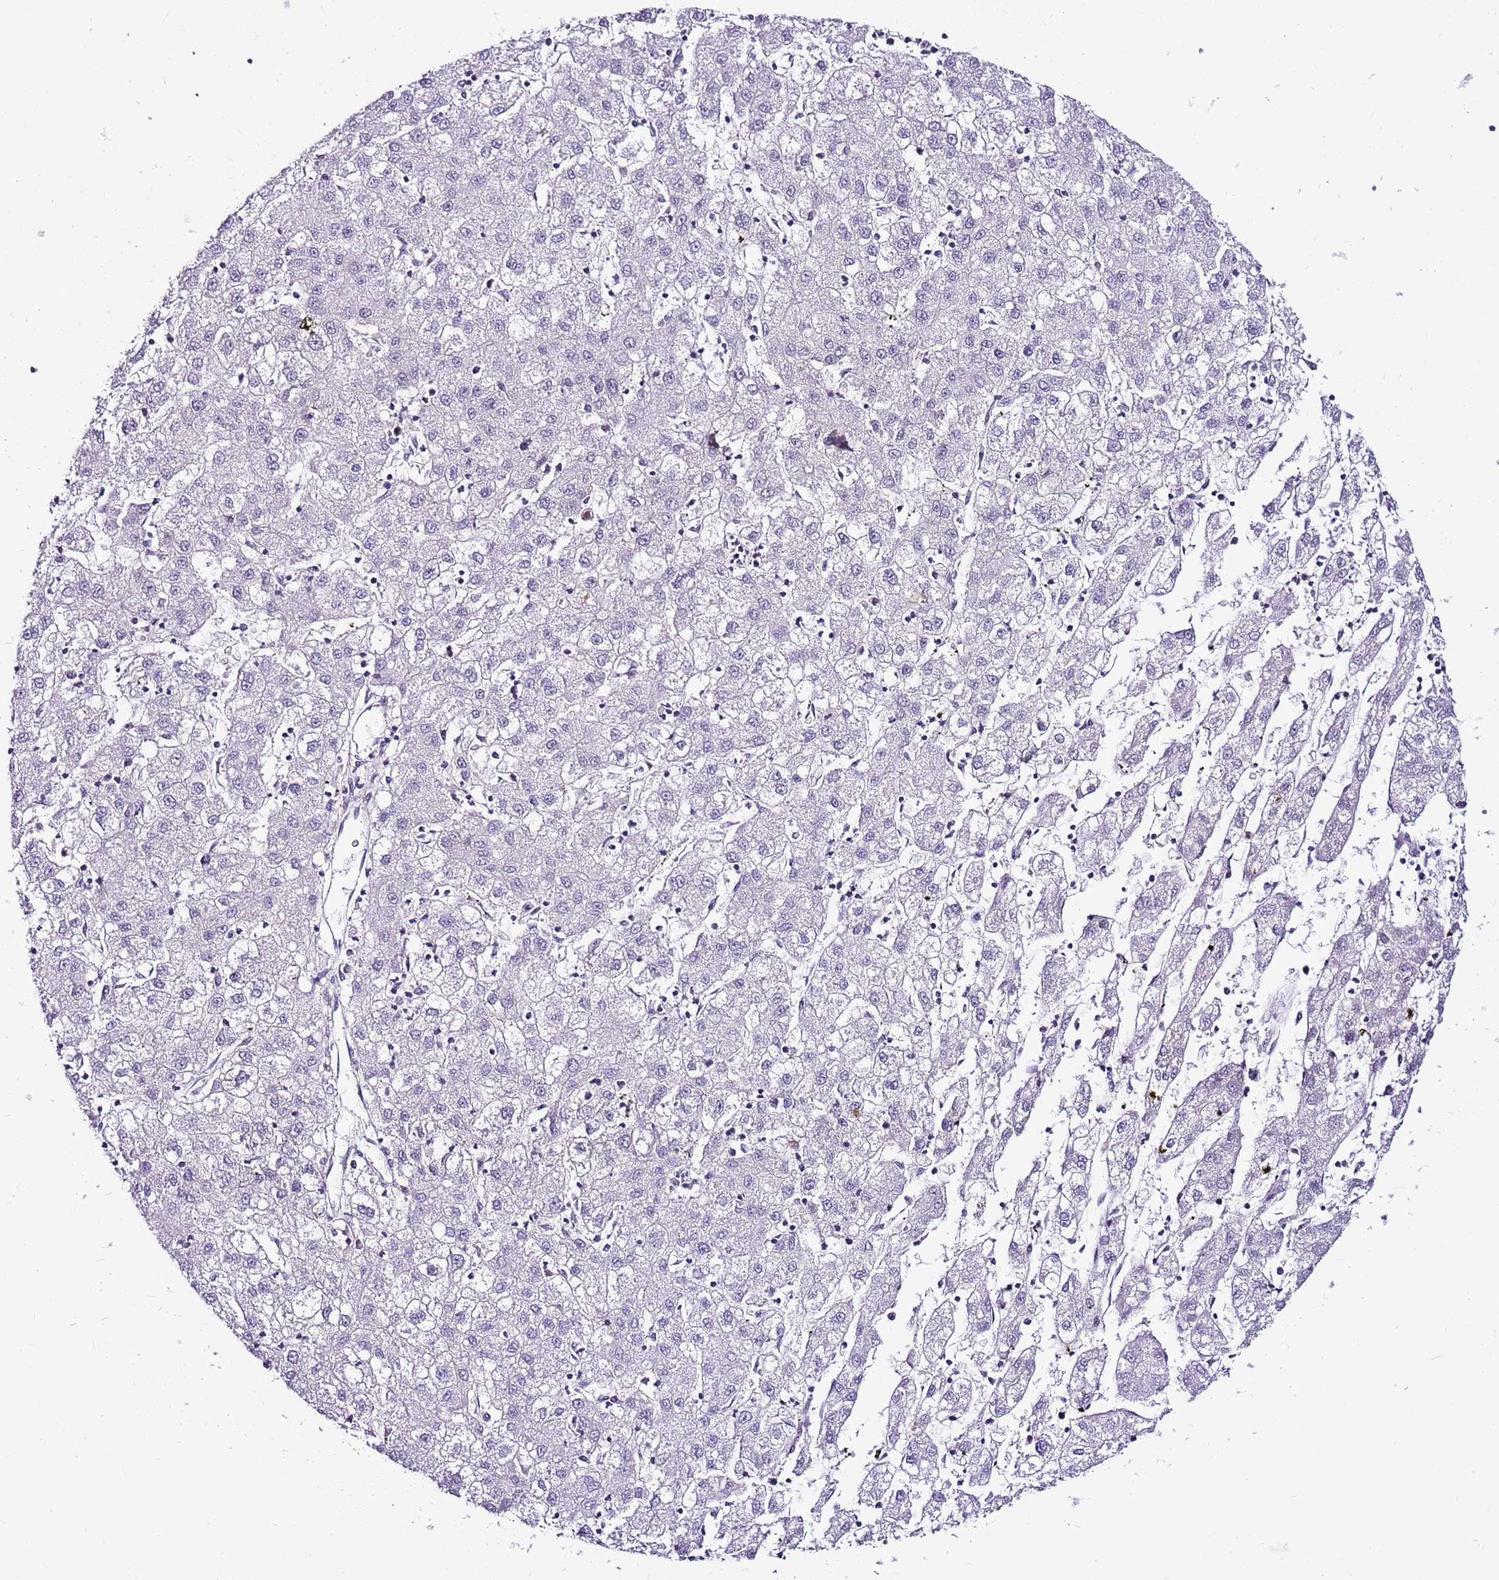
{"staining": {"intensity": "negative", "quantity": "none", "location": "none"}, "tissue": "liver cancer", "cell_type": "Tumor cells", "image_type": "cancer", "snomed": [{"axis": "morphology", "description": "Carcinoma, Hepatocellular, NOS"}, {"axis": "topography", "description": "Liver"}], "caption": "High magnification brightfield microscopy of hepatocellular carcinoma (liver) stained with DAB (3,3'-diaminobenzidine) (brown) and counterstained with hematoxylin (blue): tumor cells show no significant expression.", "gene": "POLE3", "patient": {"sex": "male", "age": 72}}